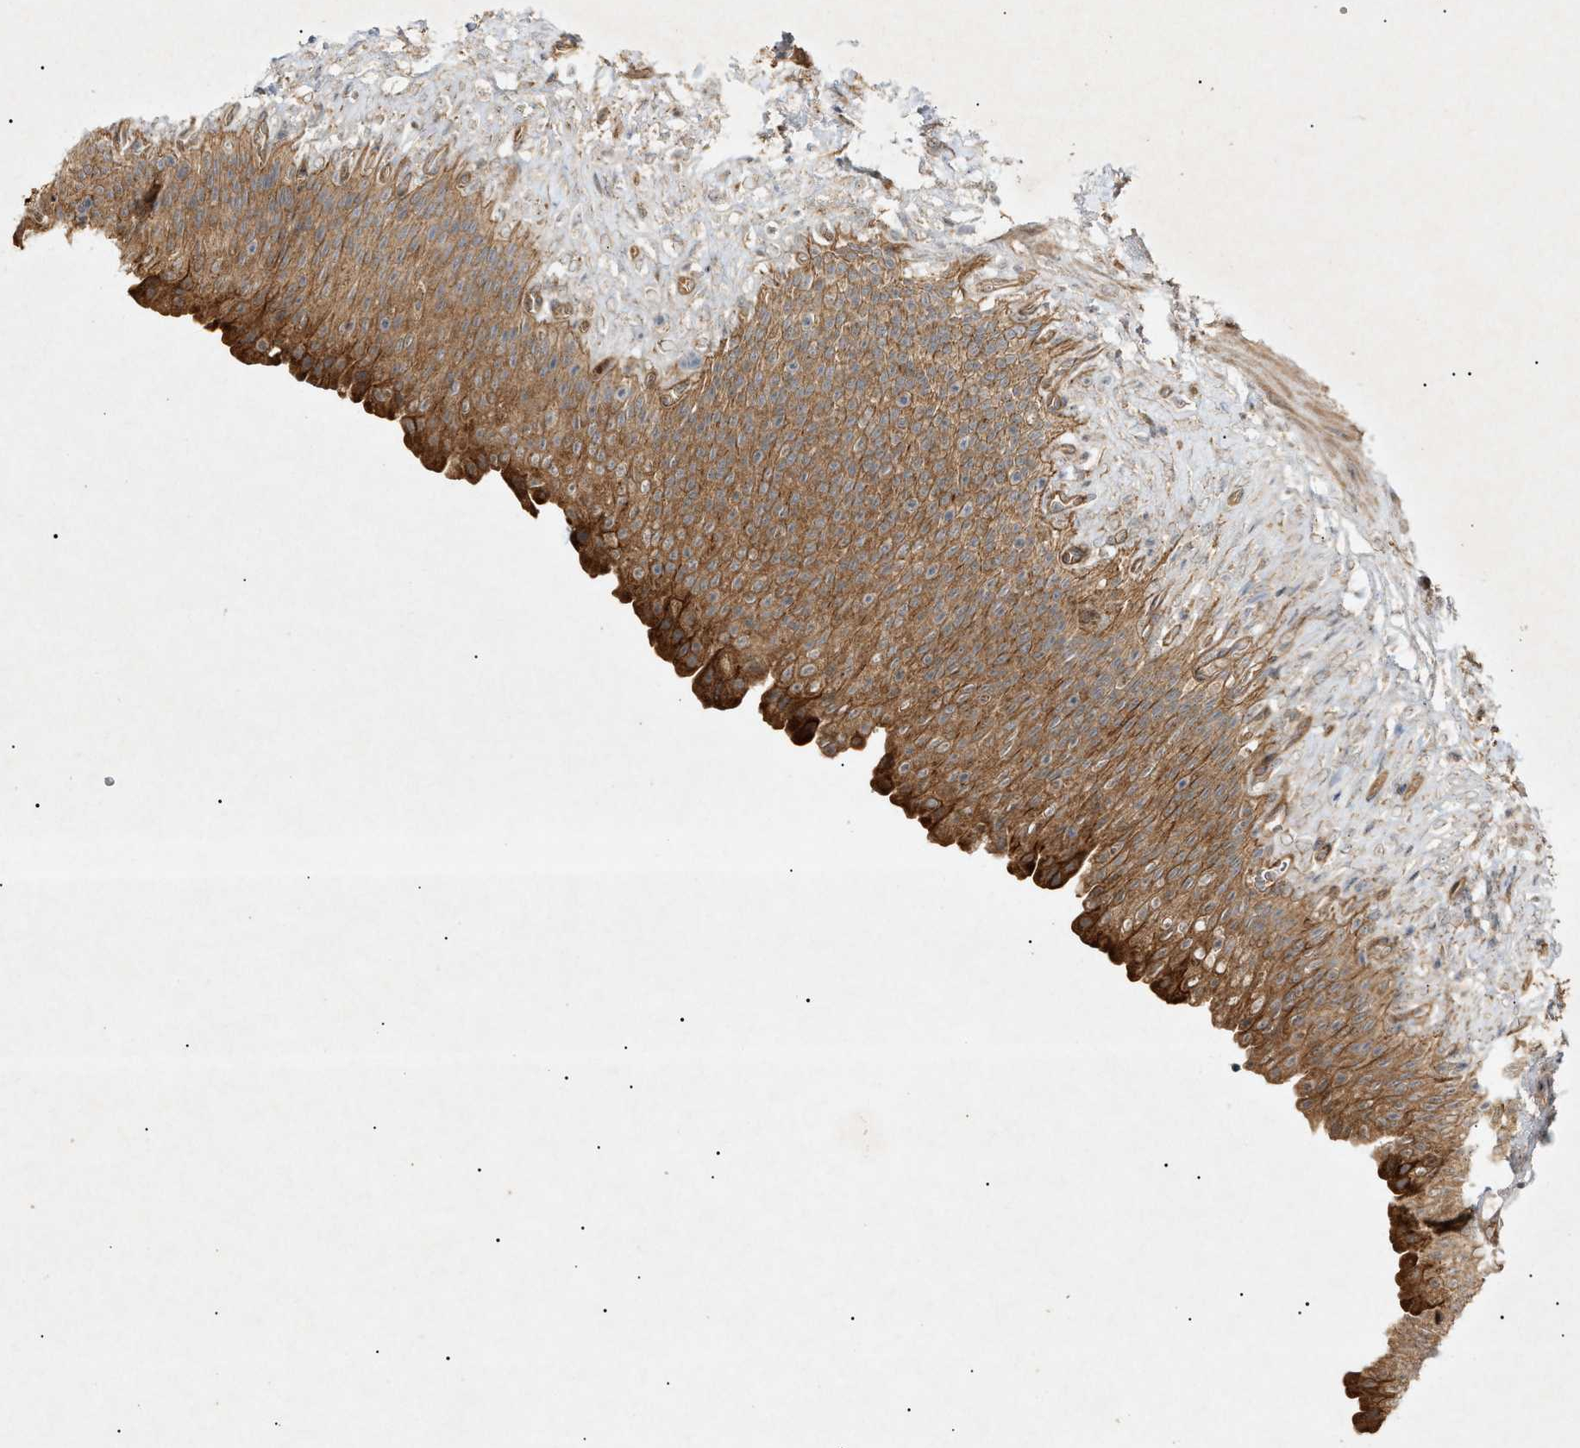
{"staining": {"intensity": "strong", "quantity": ">75%", "location": "cytoplasmic/membranous"}, "tissue": "urinary bladder", "cell_type": "Urothelial cells", "image_type": "normal", "snomed": [{"axis": "morphology", "description": "Normal tissue, NOS"}, {"axis": "topography", "description": "Urinary bladder"}], "caption": "Urinary bladder stained with a brown dye exhibits strong cytoplasmic/membranous positive expression in approximately >75% of urothelial cells.", "gene": "MTCH1", "patient": {"sex": "female", "age": 79}}